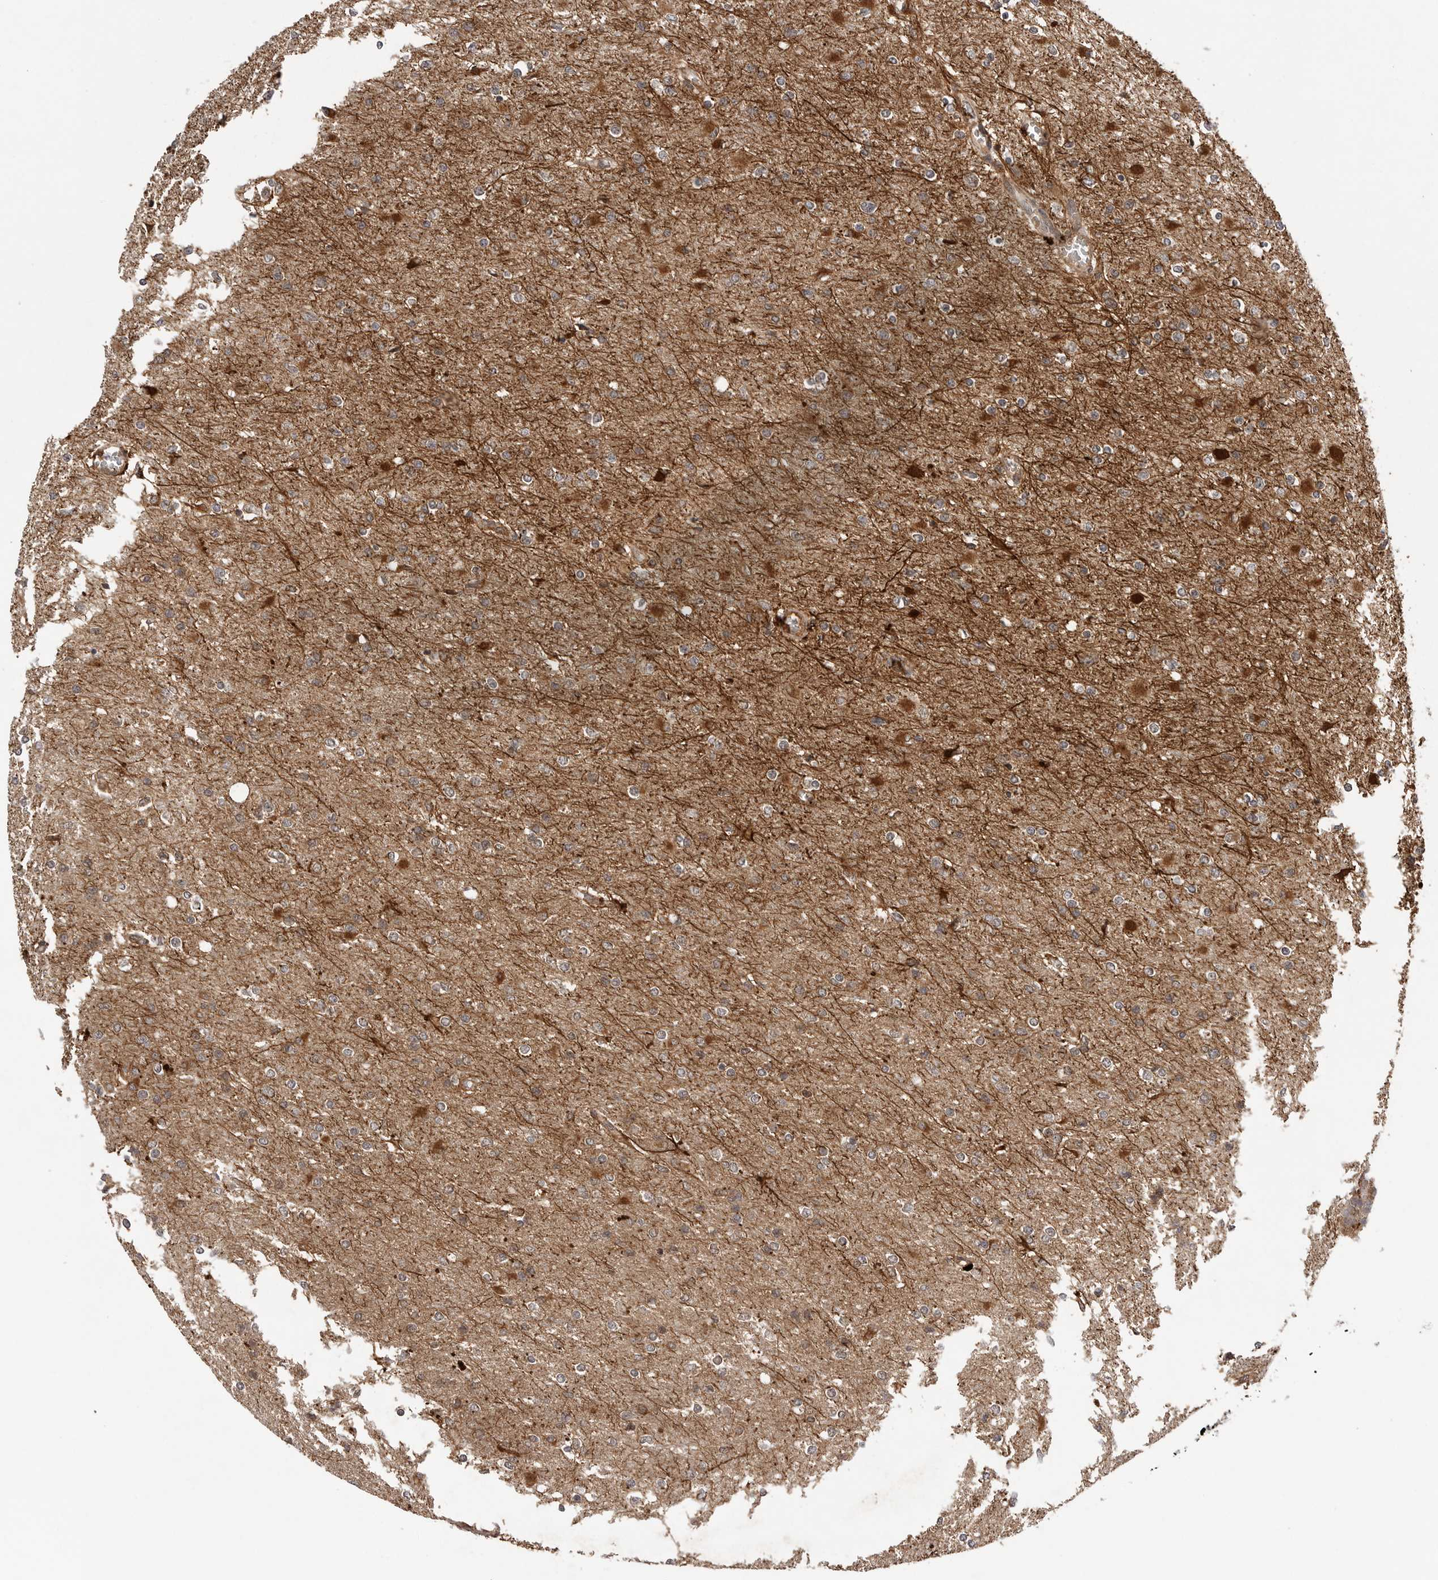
{"staining": {"intensity": "moderate", "quantity": "25%-75%", "location": "cytoplasmic/membranous"}, "tissue": "glioma", "cell_type": "Tumor cells", "image_type": "cancer", "snomed": [{"axis": "morphology", "description": "Glioma, malignant, High grade"}, {"axis": "topography", "description": "Cerebral cortex"}], "caption": "Immunohistochemical staining of human glioma exhibits moderate cytoplasmic/membranous protein positivity in about 25%-75% of tumor cells.", "gene": "PRDX4", "patient": {"sex": "female", "age": 36}}